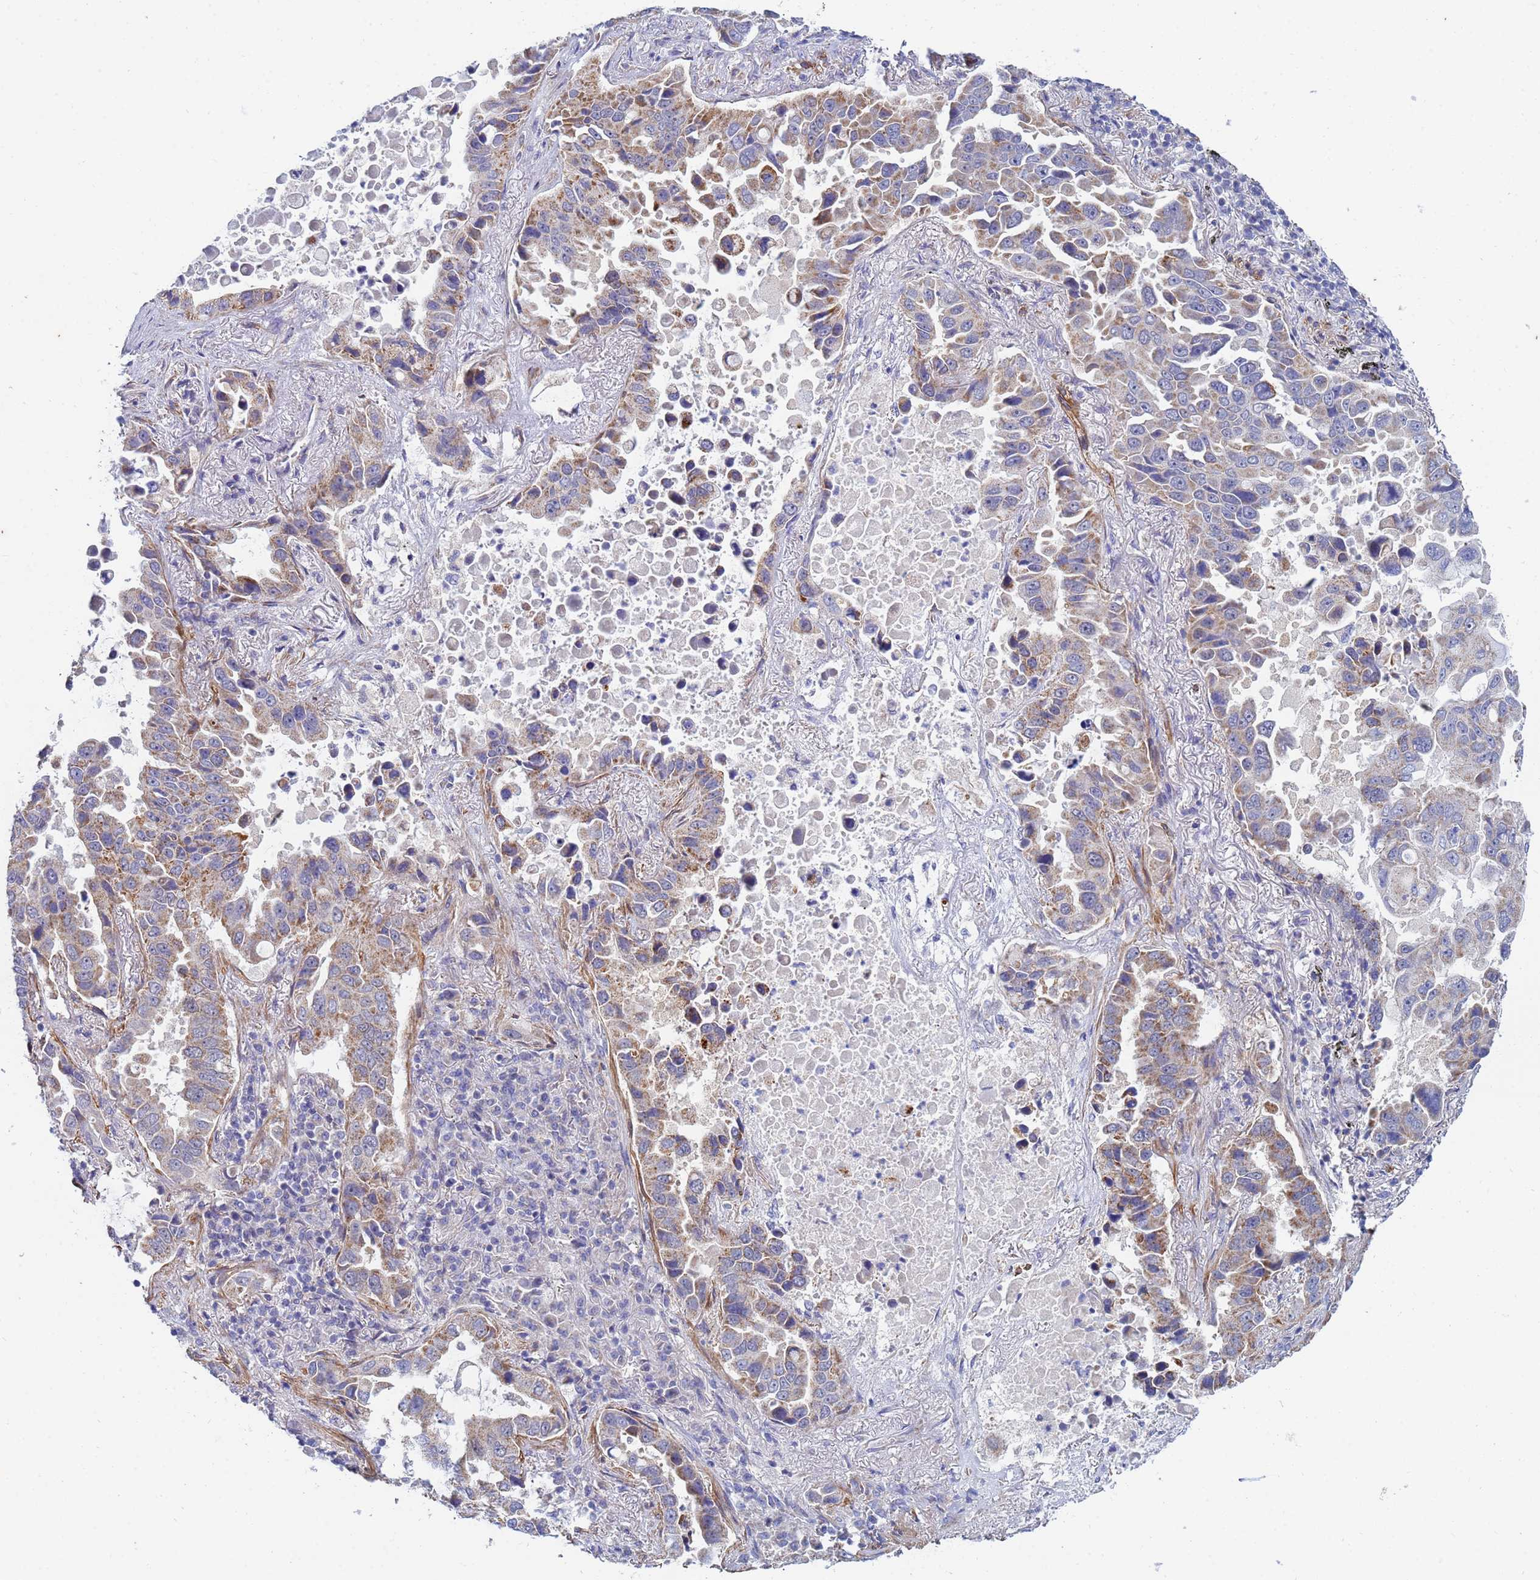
{"staining": {"intensity": "moderate", "quantity": "25%-75%", "location": "cytoplasmic/membranous"}, "tissue": "lung cancer", "cell_type": "Tumor cells", "image_type": "cancer", "snomed": [{"axis": "morphology", "description": "Adenocarcinoma, NOS"}, {"axis": "topography", "description": "Lung"}], "caption": "Human lung adenocarcinoma stained for a protein (brown) reveals moderate cytoplasmic/membranous positive expression in approximately 25%-75% of tumor cells.", "gene": "SDR39U1", "patient": {"sex": "male", "age": 64}}